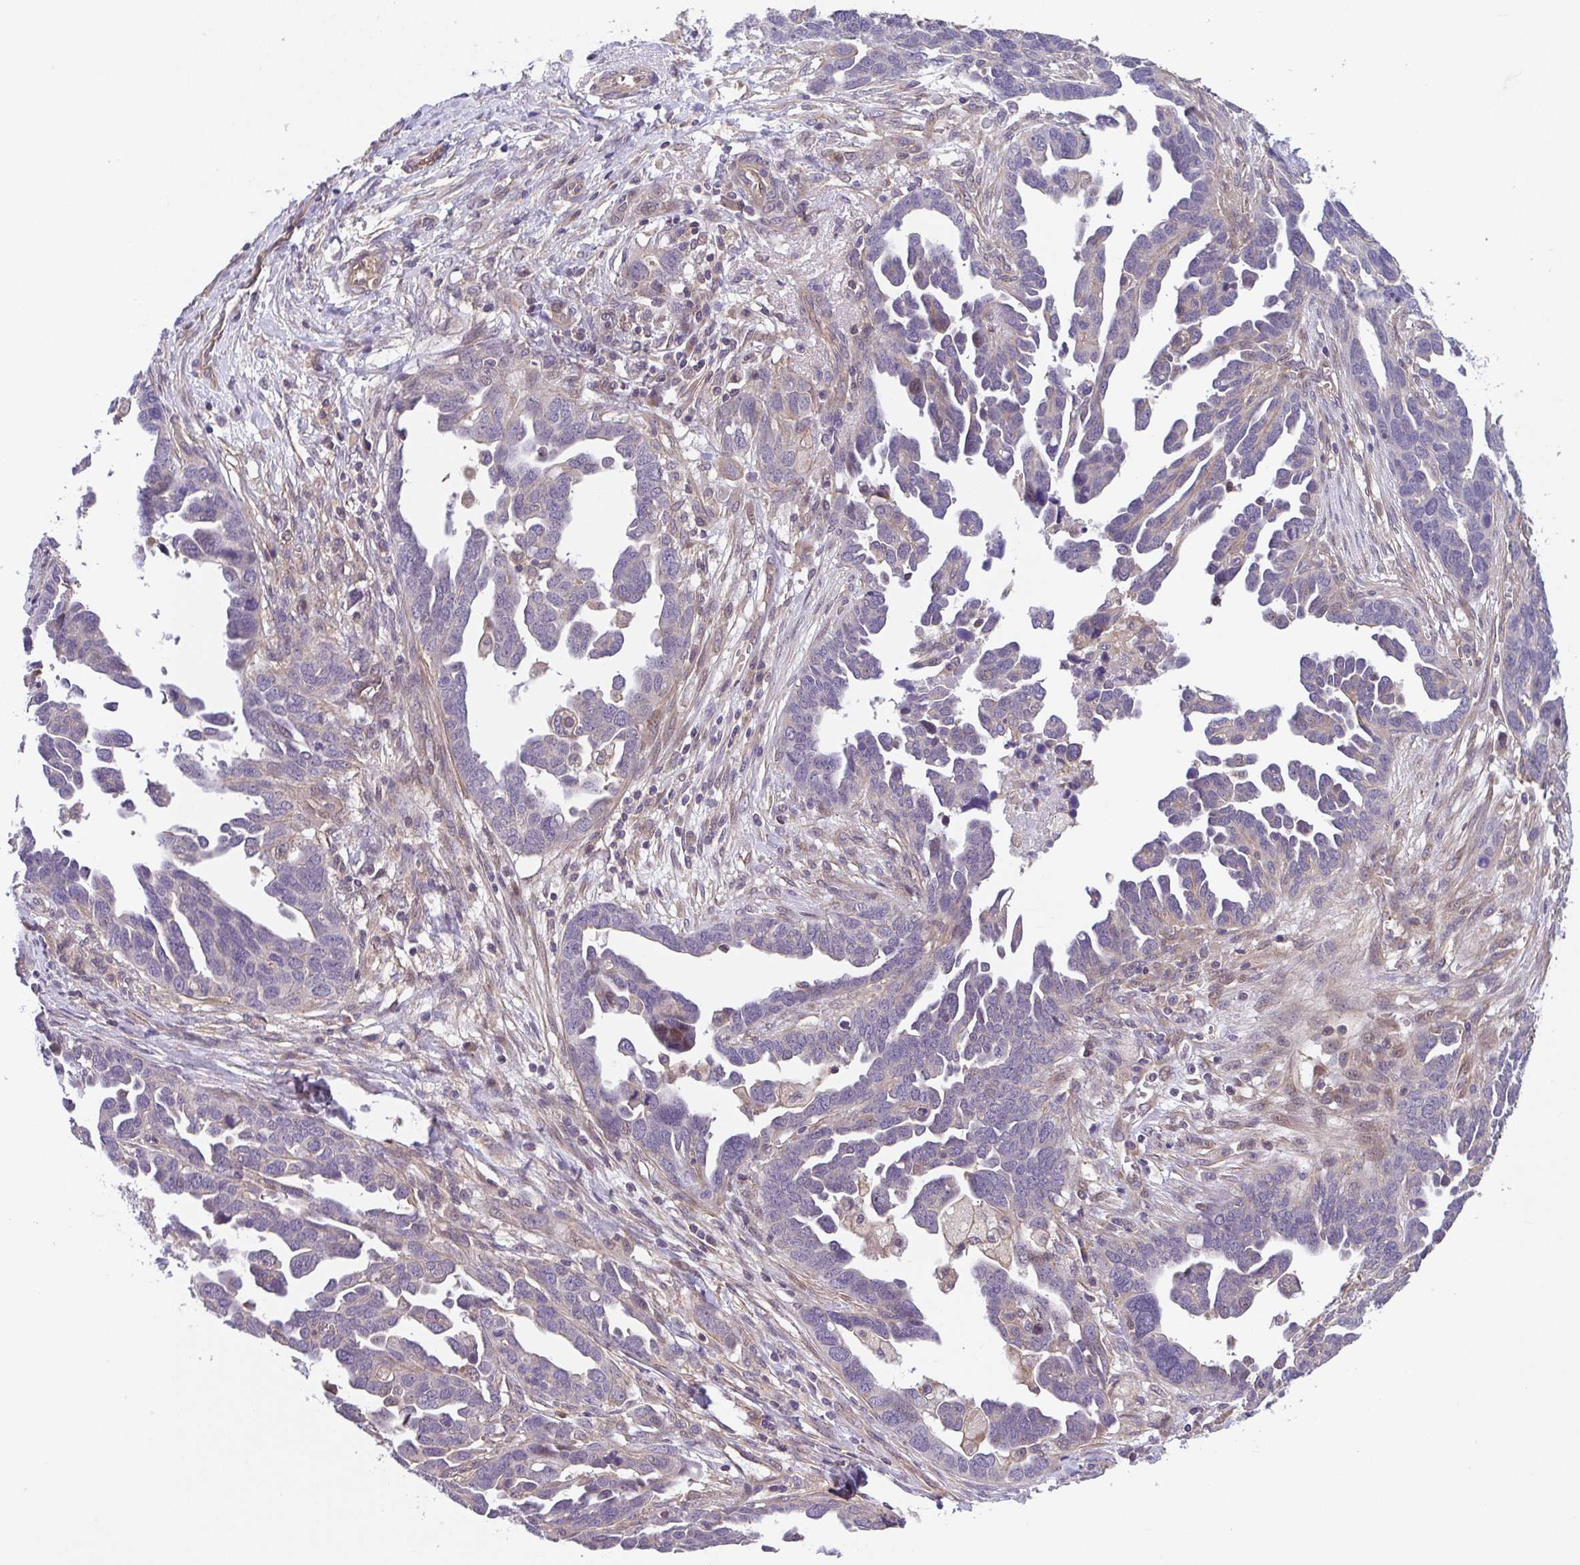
{"staining": {"intensity": "weak", "quantity": "<25%", "location": "cytoplasmic/membranous"}, "tissue": "ovarian cancer", "cell_type": "Tumor cells", "image_type": "cancer", "snomed": [{"axis": "morphology", "description": "Cystadenocarcinoma, serous, NOS"}, {"axis": "topography", "description": "Ovary"}], "caption": "This image is of serous cystadenocarcinoma (ovarian) stained with IHC to label a protein in brown with the nuclei are counter-stained blue. There is no staining in tumor cells.", "gene": "ZNF696", "patient": {"sex": "female", "age": 54}}